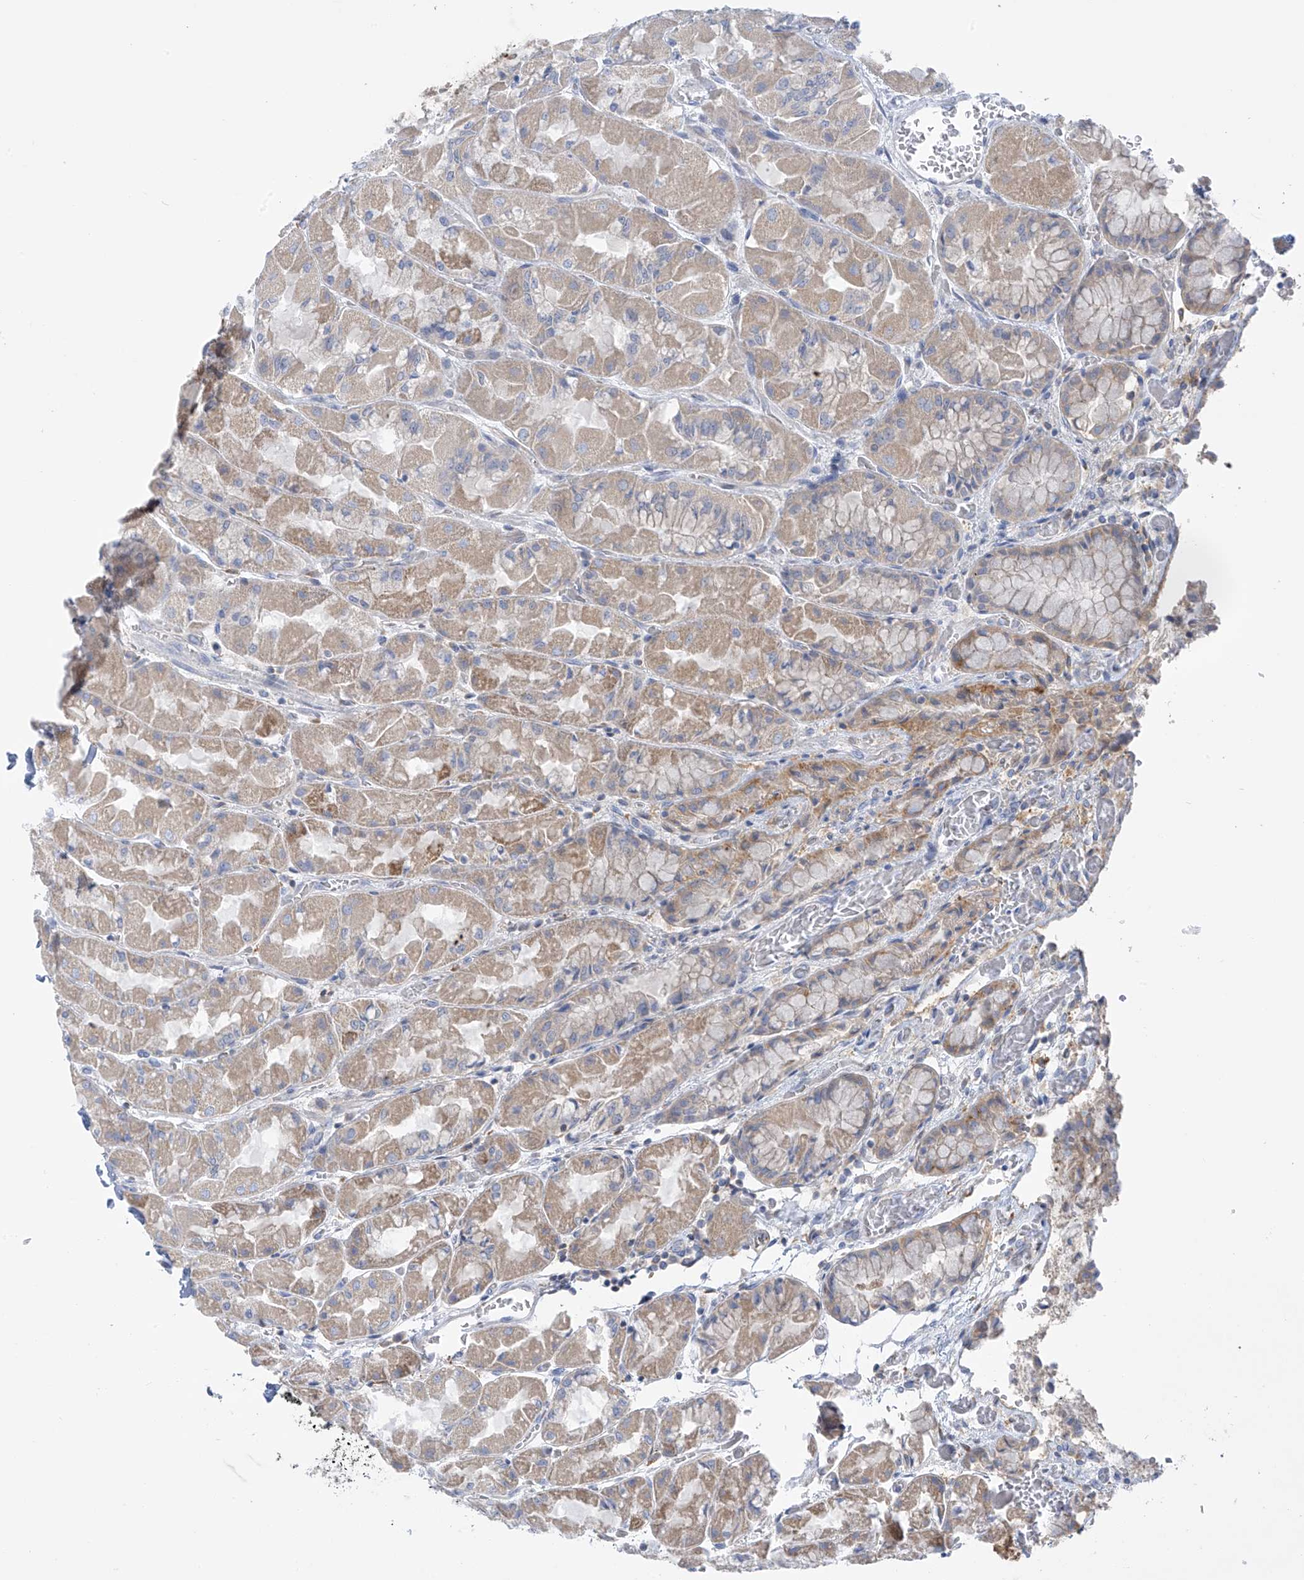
{"staining": {"intensity": "moderate", "quantity": "25%-75%", "location": "cytoplasmic/membranous"}, "tissue": "stomach", "cell_type": "Glandular cells", "image_type": "normal", "snomed": [{"axis": "morphology", "description": "Normal tissue, NOS"}, {"axis": "topography", "description": "Stomach"}], "caption": "A high-resolution image shows immunohistochemistry staining of normal stomach, which demonstrates moderate cytoplasmic/membranous staining in about 25%-75% of glandular cells. The staining was performed using DAB to visualize the protein expression in brown, while the nuclei were stained in blue with hematoxylin (Magnification: 20x).", "gene": "SLC6A12", "patient": {"sex": "female", "age": 61}}